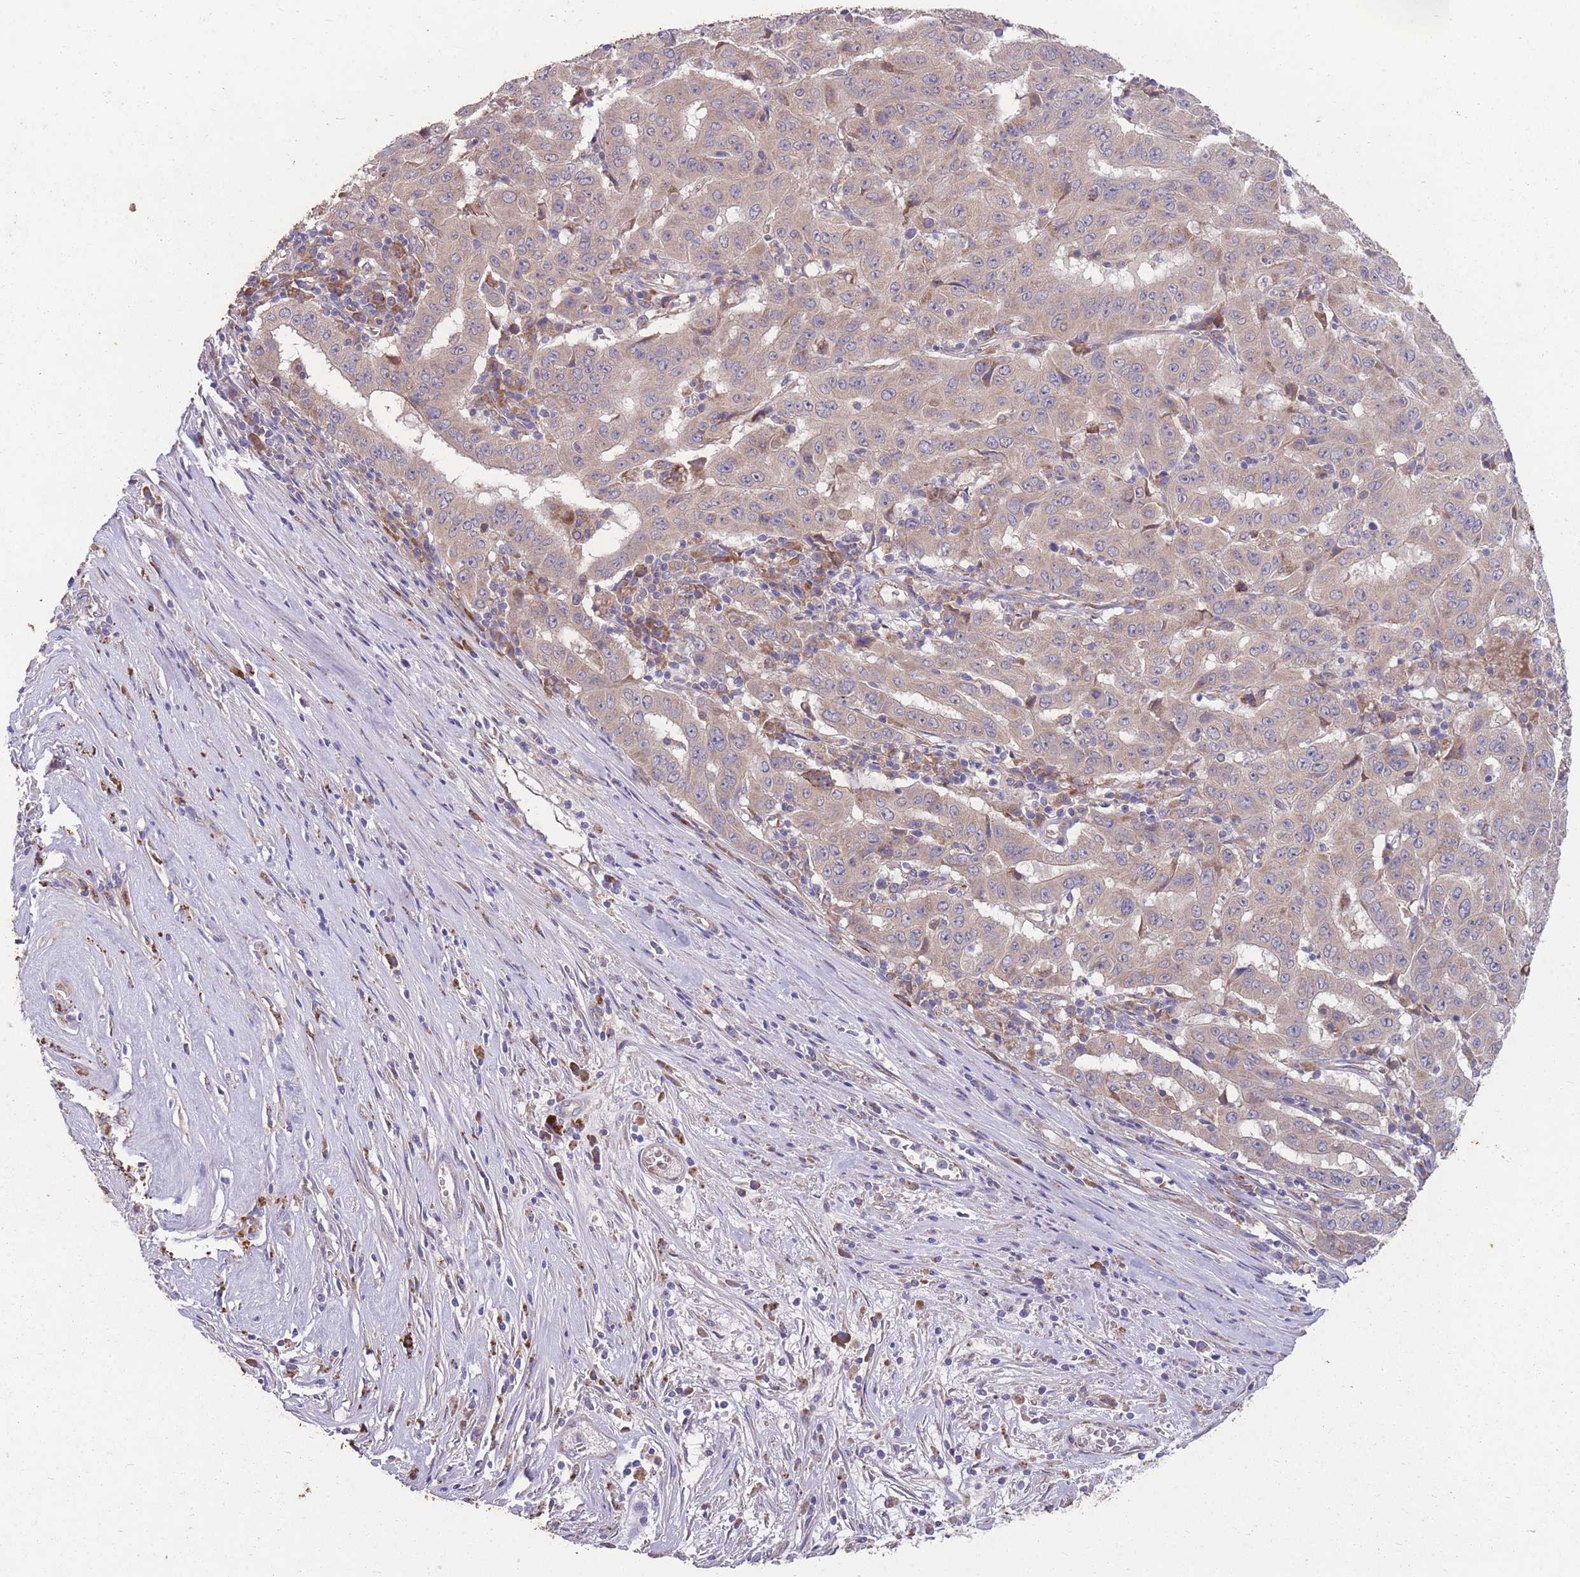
{"staining": {"intensity": "weak", "quantity": ">75%", "location": "cytoplasmic/membranous"}, "tissue": "pancreatic cancer", "cell_type": "Tumor cells", "image_type": "cancer", "snomed": [{"axis": "morphology", "description": "Adenocarcinoma, NOS"}, {"axis": "topography", "description": "Pancreas"}], "caption": "Adenocarcinoma (pancreatic) stained with a protein marker shows weak staining in tumor cells.", "gene": "STIM2", "patient": {"sex": "male", "age": 63}}